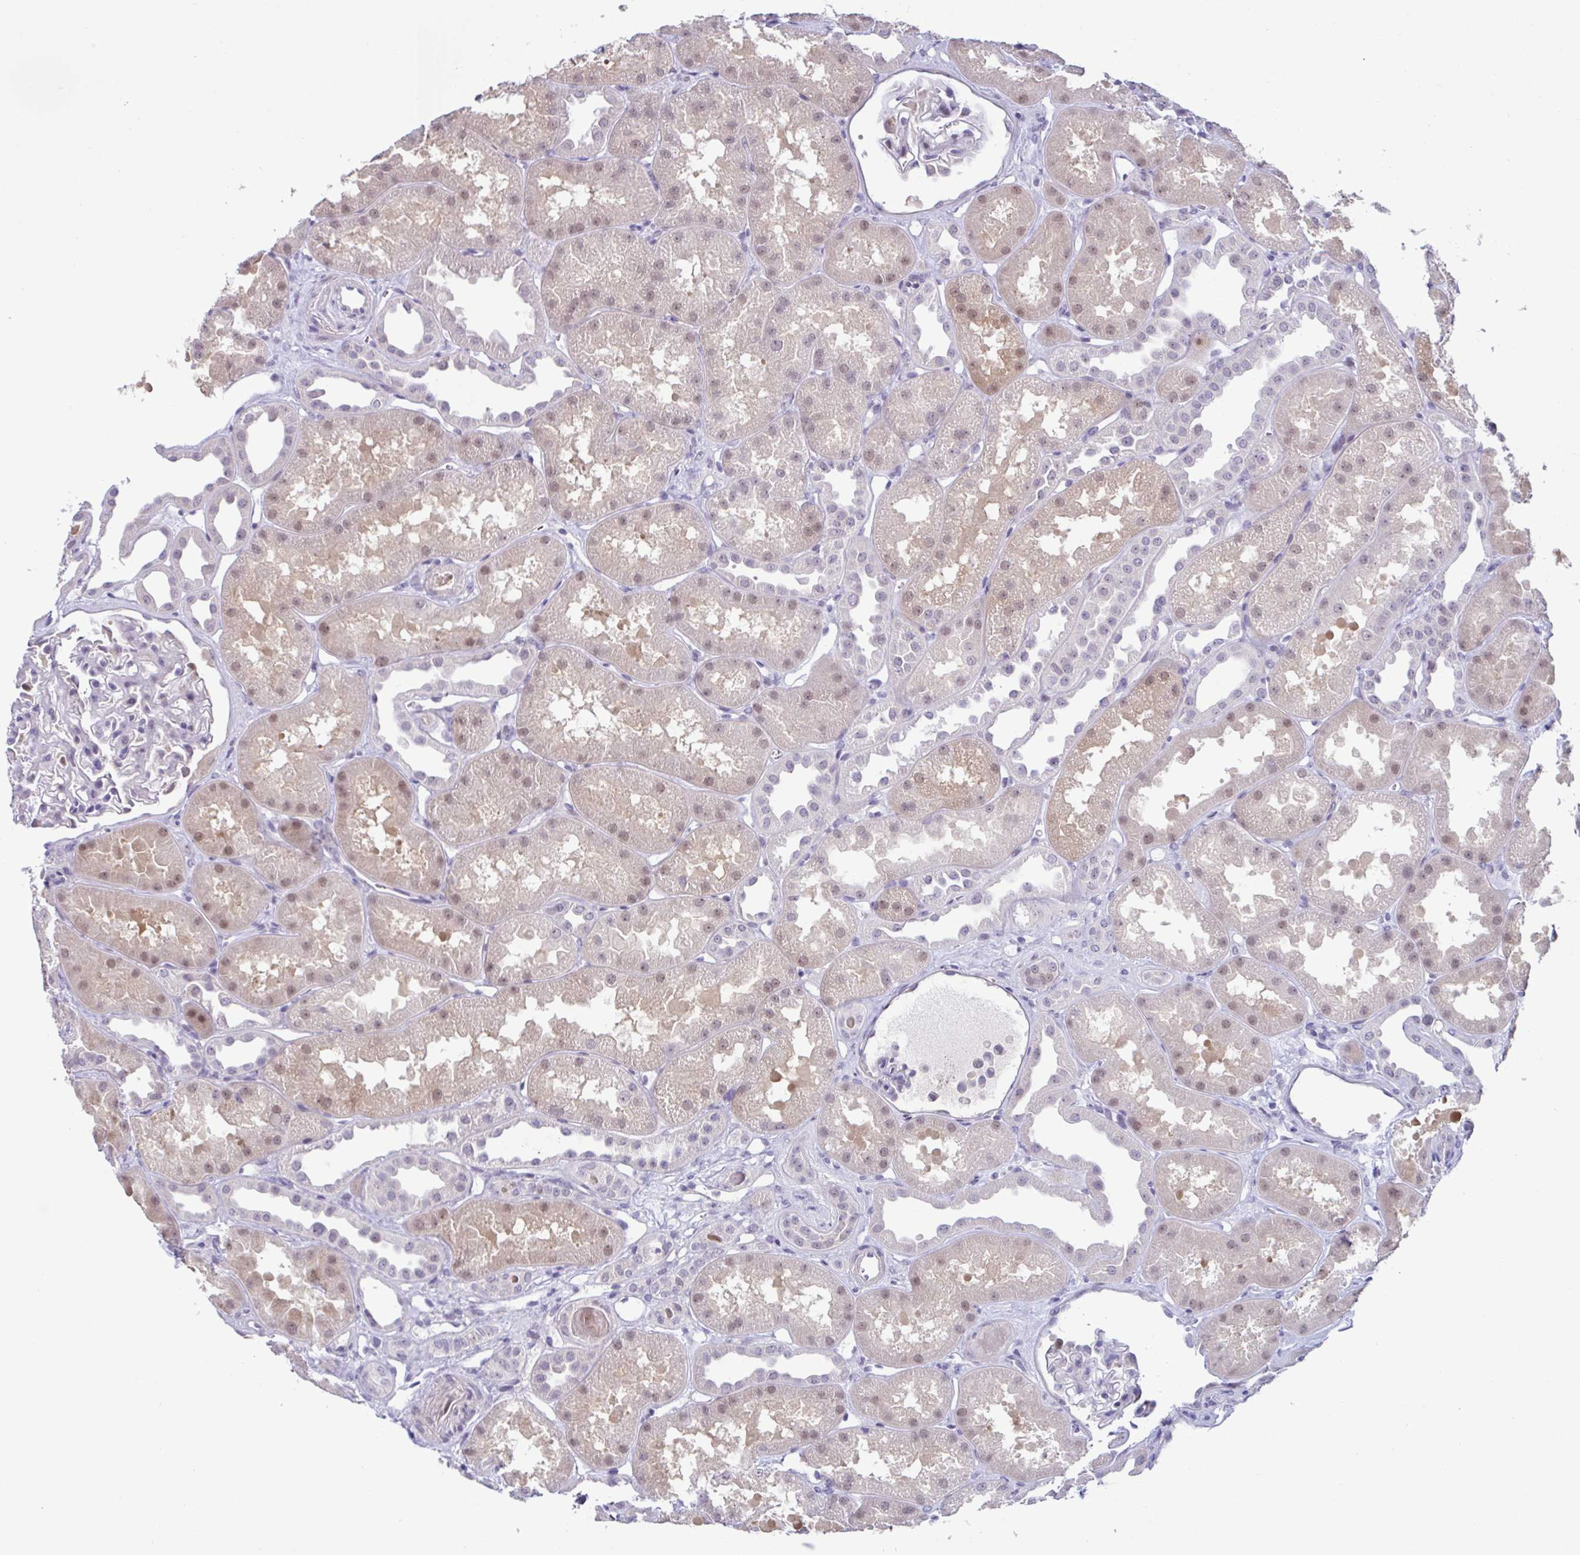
{"staining": {"intensity": "negative", "quantity": "none", "location": "none"}, "tissue": "kidney", "cell_type": "Cells in glomeruli", "image_type": "normal", "snomed": [{"axis": "morphology", "description": "Normal tissue, NOS"}, {"axis": "topography", "description": "Kidney"}], "caption": "This is an IHC photomicrograph of benign human kidney. There is no staining in cells in glomeruli.", "gene": "USP35", "patient": {"sex": "male", "age": 61}}